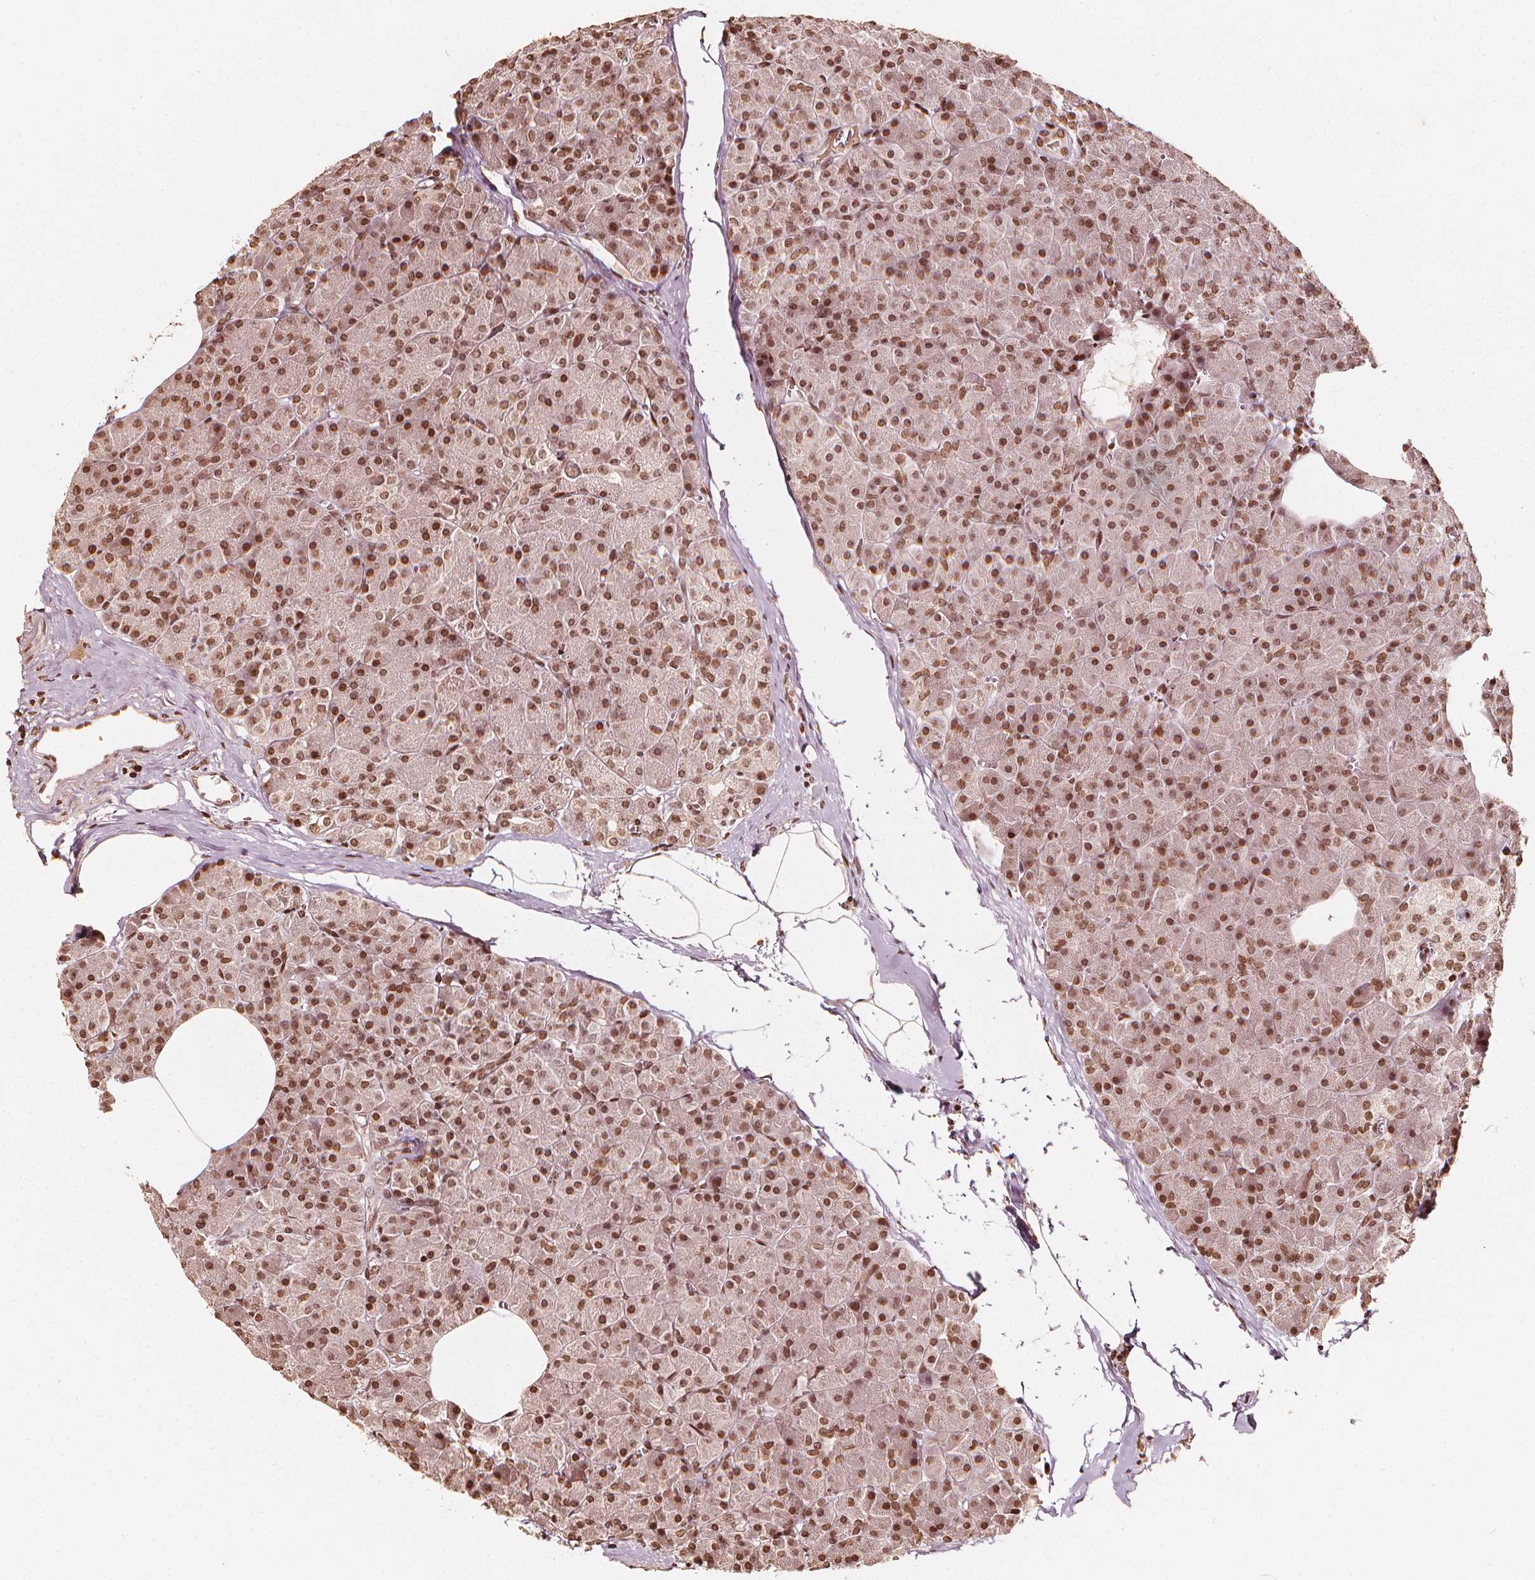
{"staining": {"intensity": "moderate", "quantity": ">75%", "location": "nuclear"}, "tissue": "pancreas", "cell_type": "Exocrine glandular cells", "image_type": "normal", "snomed": [{"axis": "morphology", "description": "Normal tissue, NOS"}, {"axis": "topography", "description": "Pancreas"}], "caption": "Moderate nuclear staining for a protein is present in about >75% of exocrine glandular cells of benign pancreas using immunohistochemistry (IHC).", "gene": "H3C14", "patient": {"sex": "female", "age": 45}}